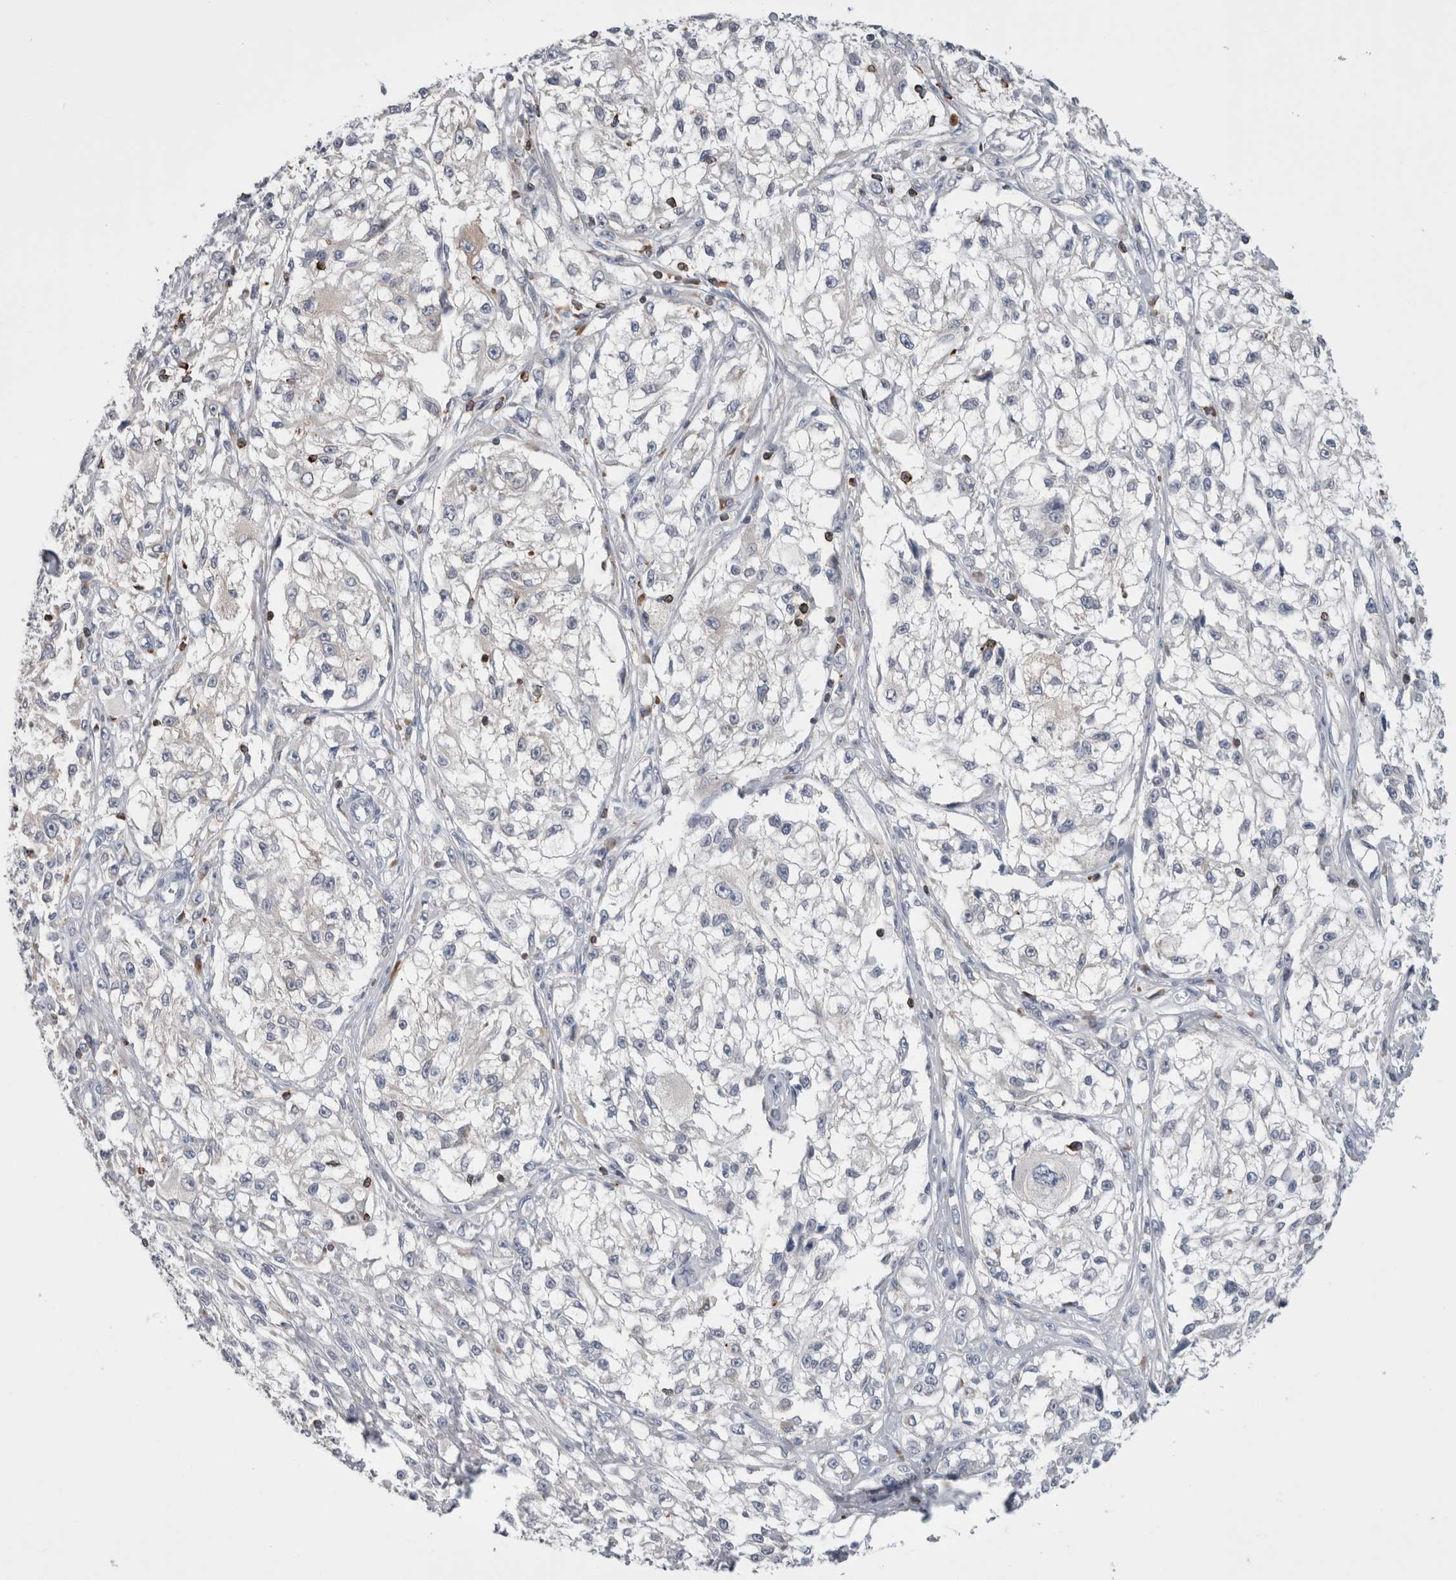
{"staining": {"intensity": "negative", "quantity": "none", "location": "none"}, "tissue": "melanoma", "cell_type": "Tumor cells", "image_type": "cancer", "snomed": [{"axis": "morphology", "description": "Malignant melanoma, NOS"}, {"axis": "topography", "description": "Skin of head"}], "caption": "Tumor cells show no significant staining in melanoma.", "gene": "DCTN6", "patient": {"sex": "male", "age": 83}}